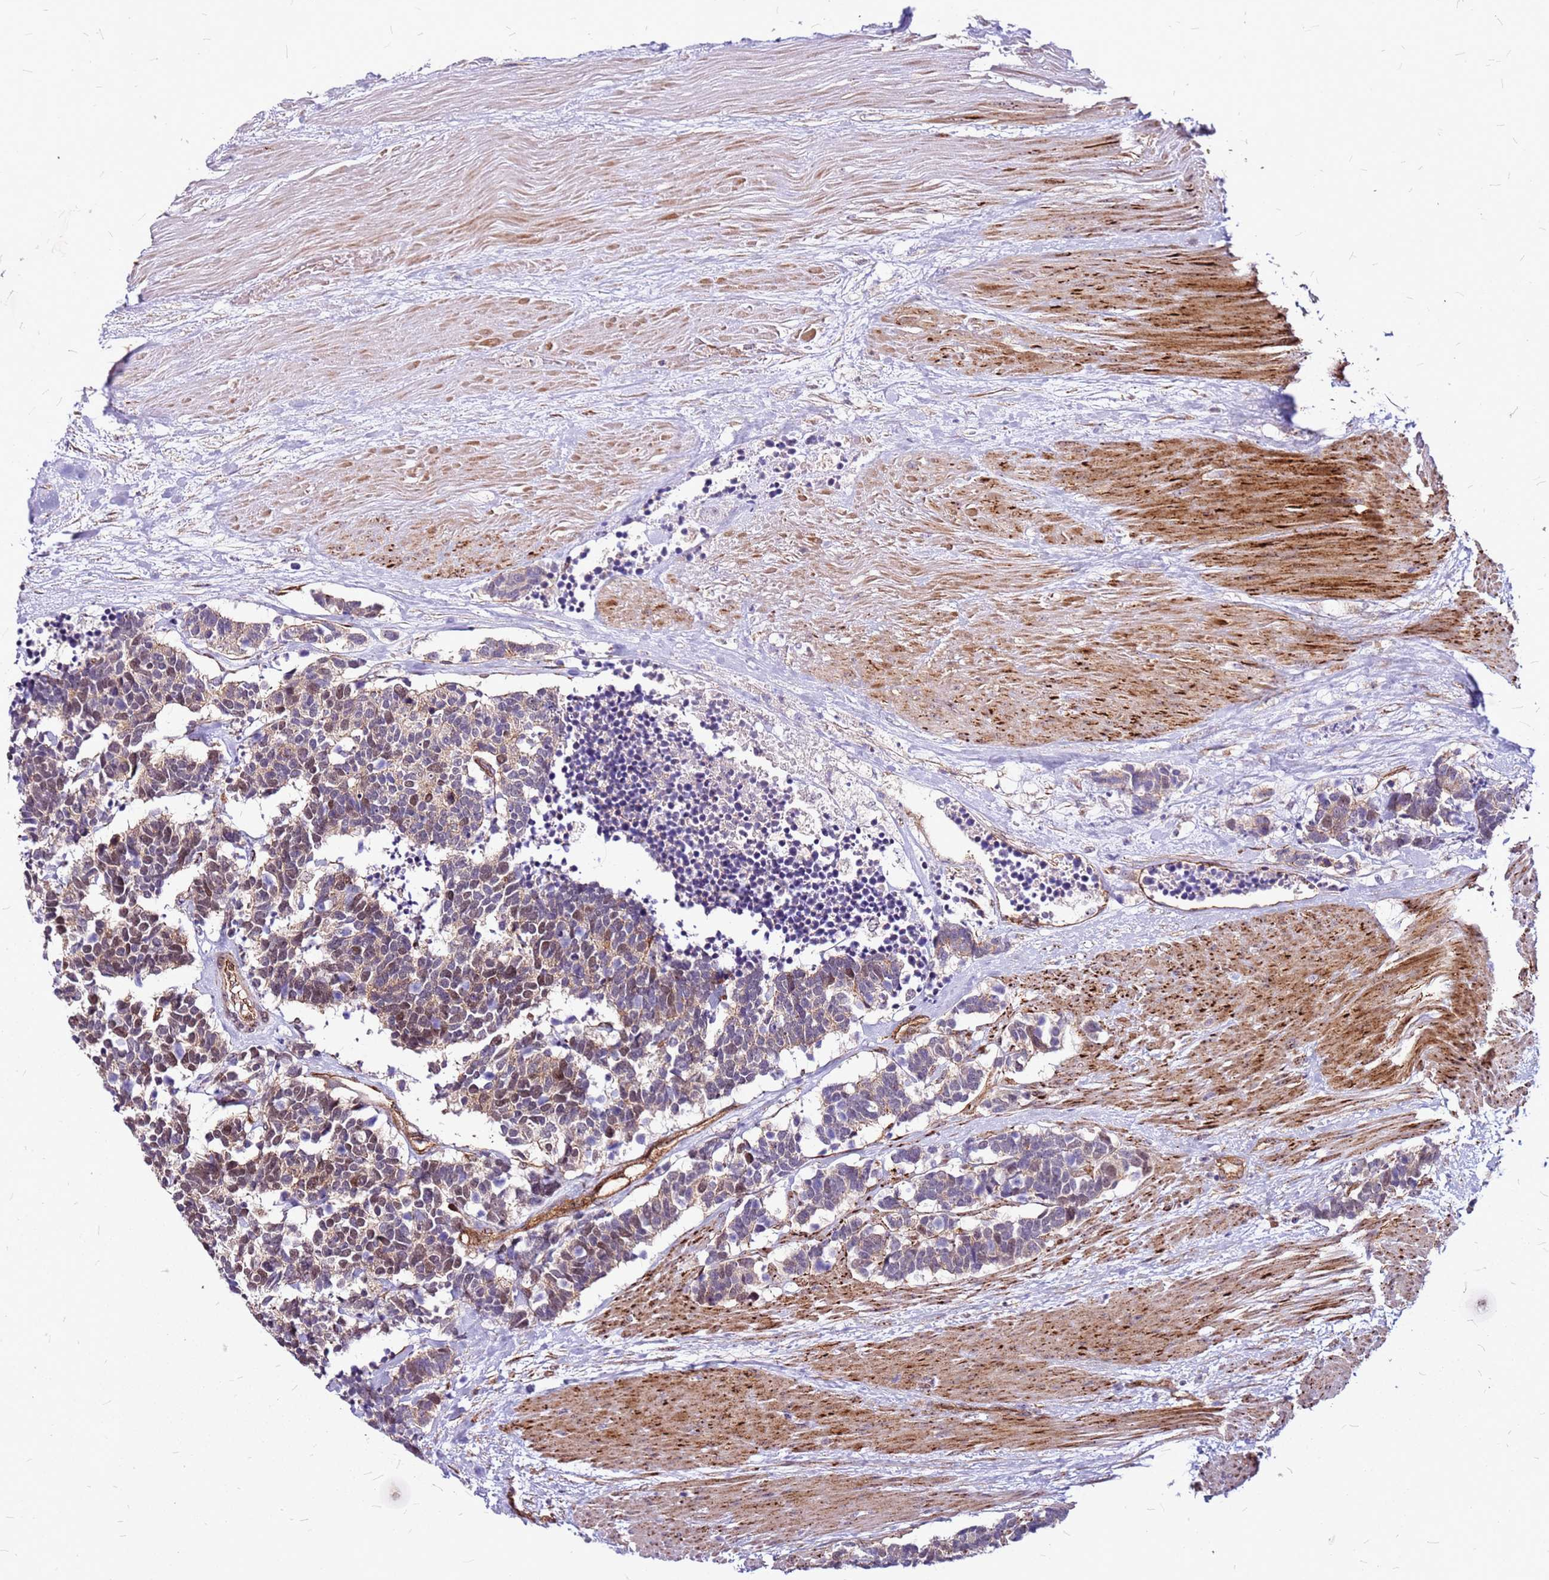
{"staining": {"intensity": "moderate", "quantity": "25%-75%", "location": "cytoplasmic/membranous,nuclear"}, "tissue": "carcinoid", "cell_type": "Tumor cells", "image_type": "cancer", "snomed": [{"axis": "morphology", "description": "Carcinoma, NOS"}, {"axis": "morphology", "description": "Carcinoid, malignant, NOS"}, {"axis": "topography", "description": "Urinary bladder"}], "caption": "Malignant carcinoid tissue displays moderate cytoplasmic/membranous and nuclear staining in about 25%-75% of tumor cells, visualized by immunohistochemistry. (brown staining indicates protein expression, while blue staining denotes nuclei).", "gene": "TOPAZ1", "patient": {"sex": "male", "age": 57}}